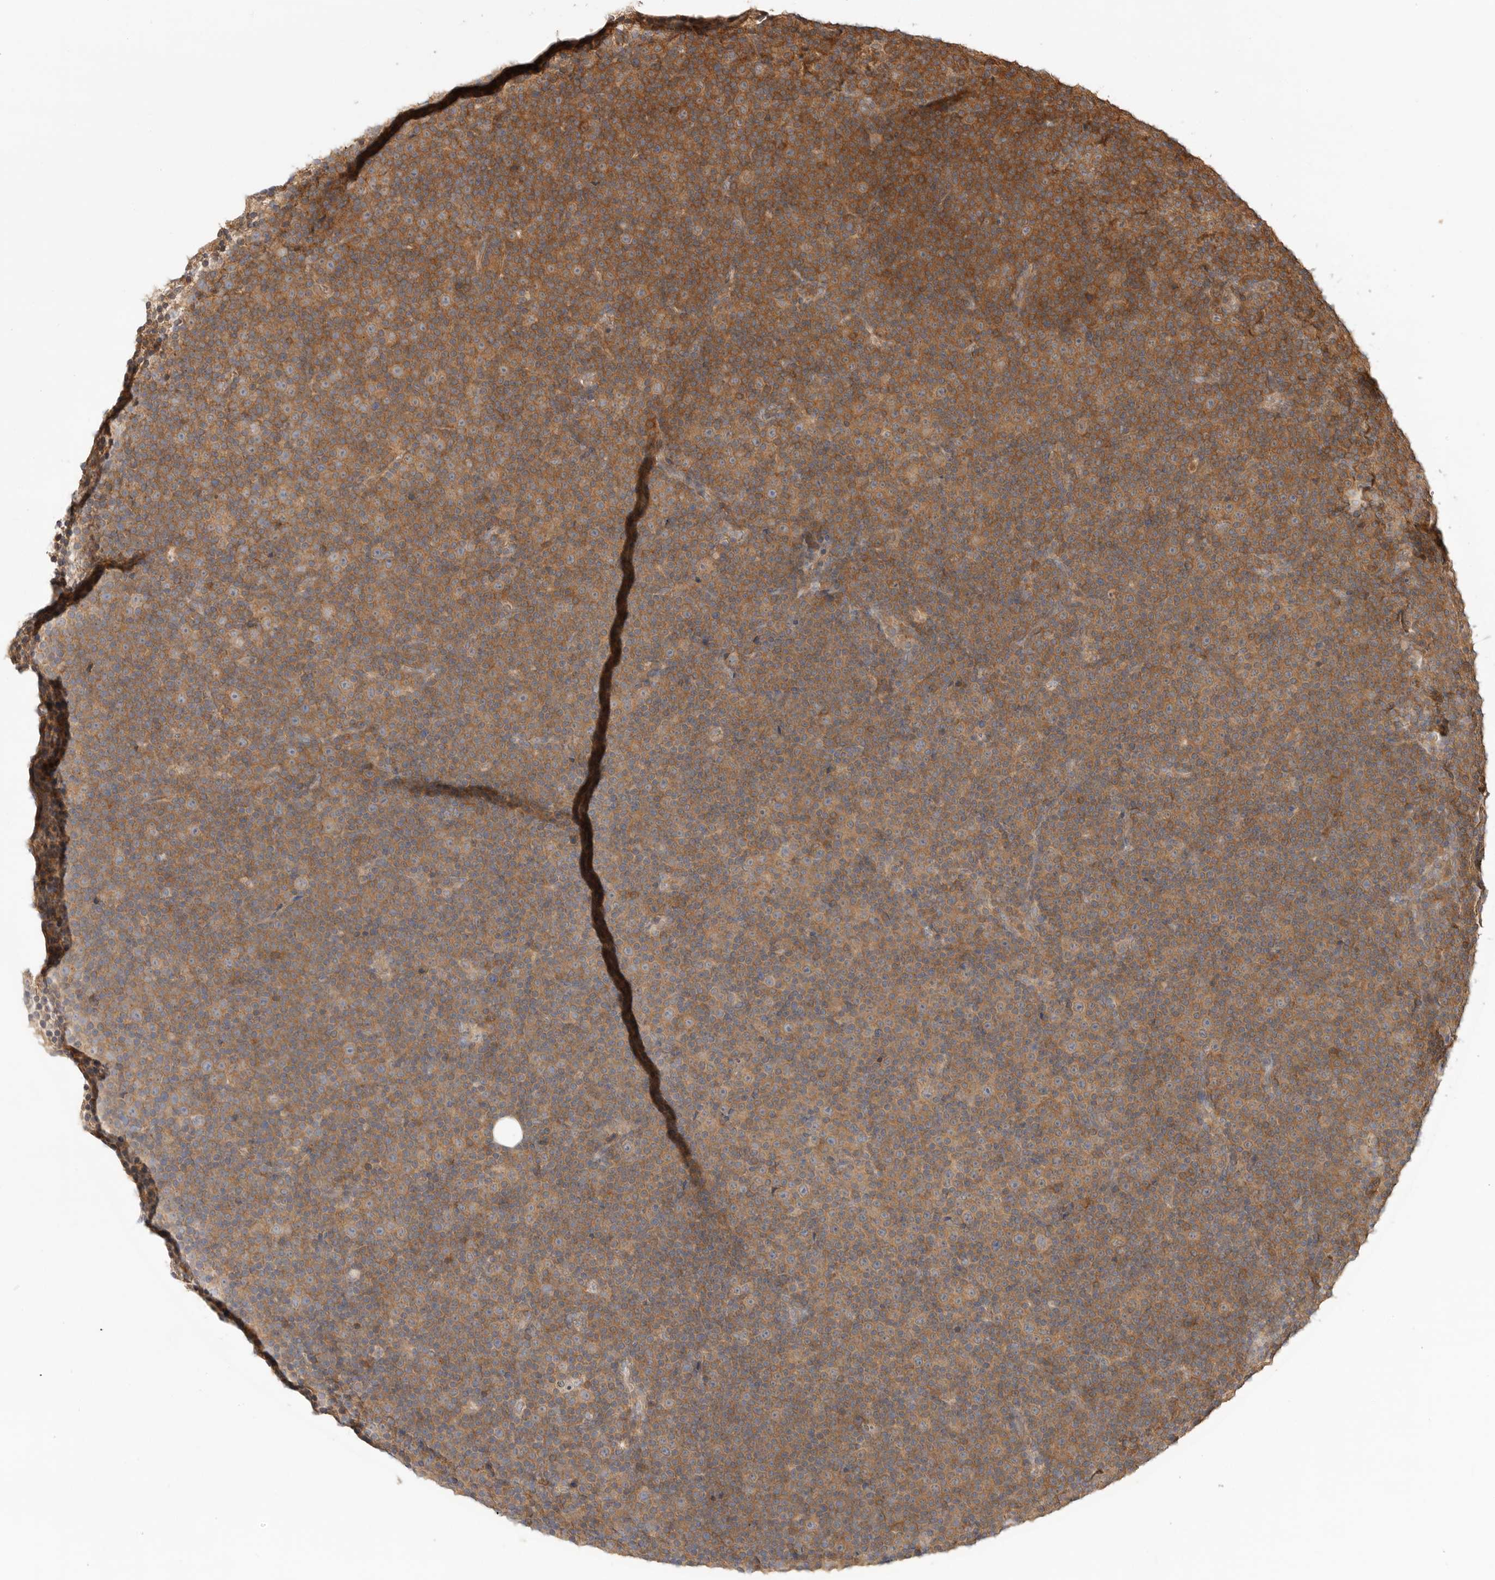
{"staining": {"intensity": "moderate", "quantity": ">75%", "location": "cytoplasmic/membranous"}, "tissue": "lymphoma", "cell_type": "Tumor cells", "image_type": "cancer", "snomed": [{"axis": "morphology", "description": "Malignant lymphoma, non-Hodgkin's type, Low grade"}, {"axis": "topography", "description": "Lymph node"}], "caption": "Moderate cytoplasmic/membranous protein staining is present in approximately >75% of tumor cells in lymphoma.", "gene": "CLDN12", "patient": {"sex": "female", "age": 67}}